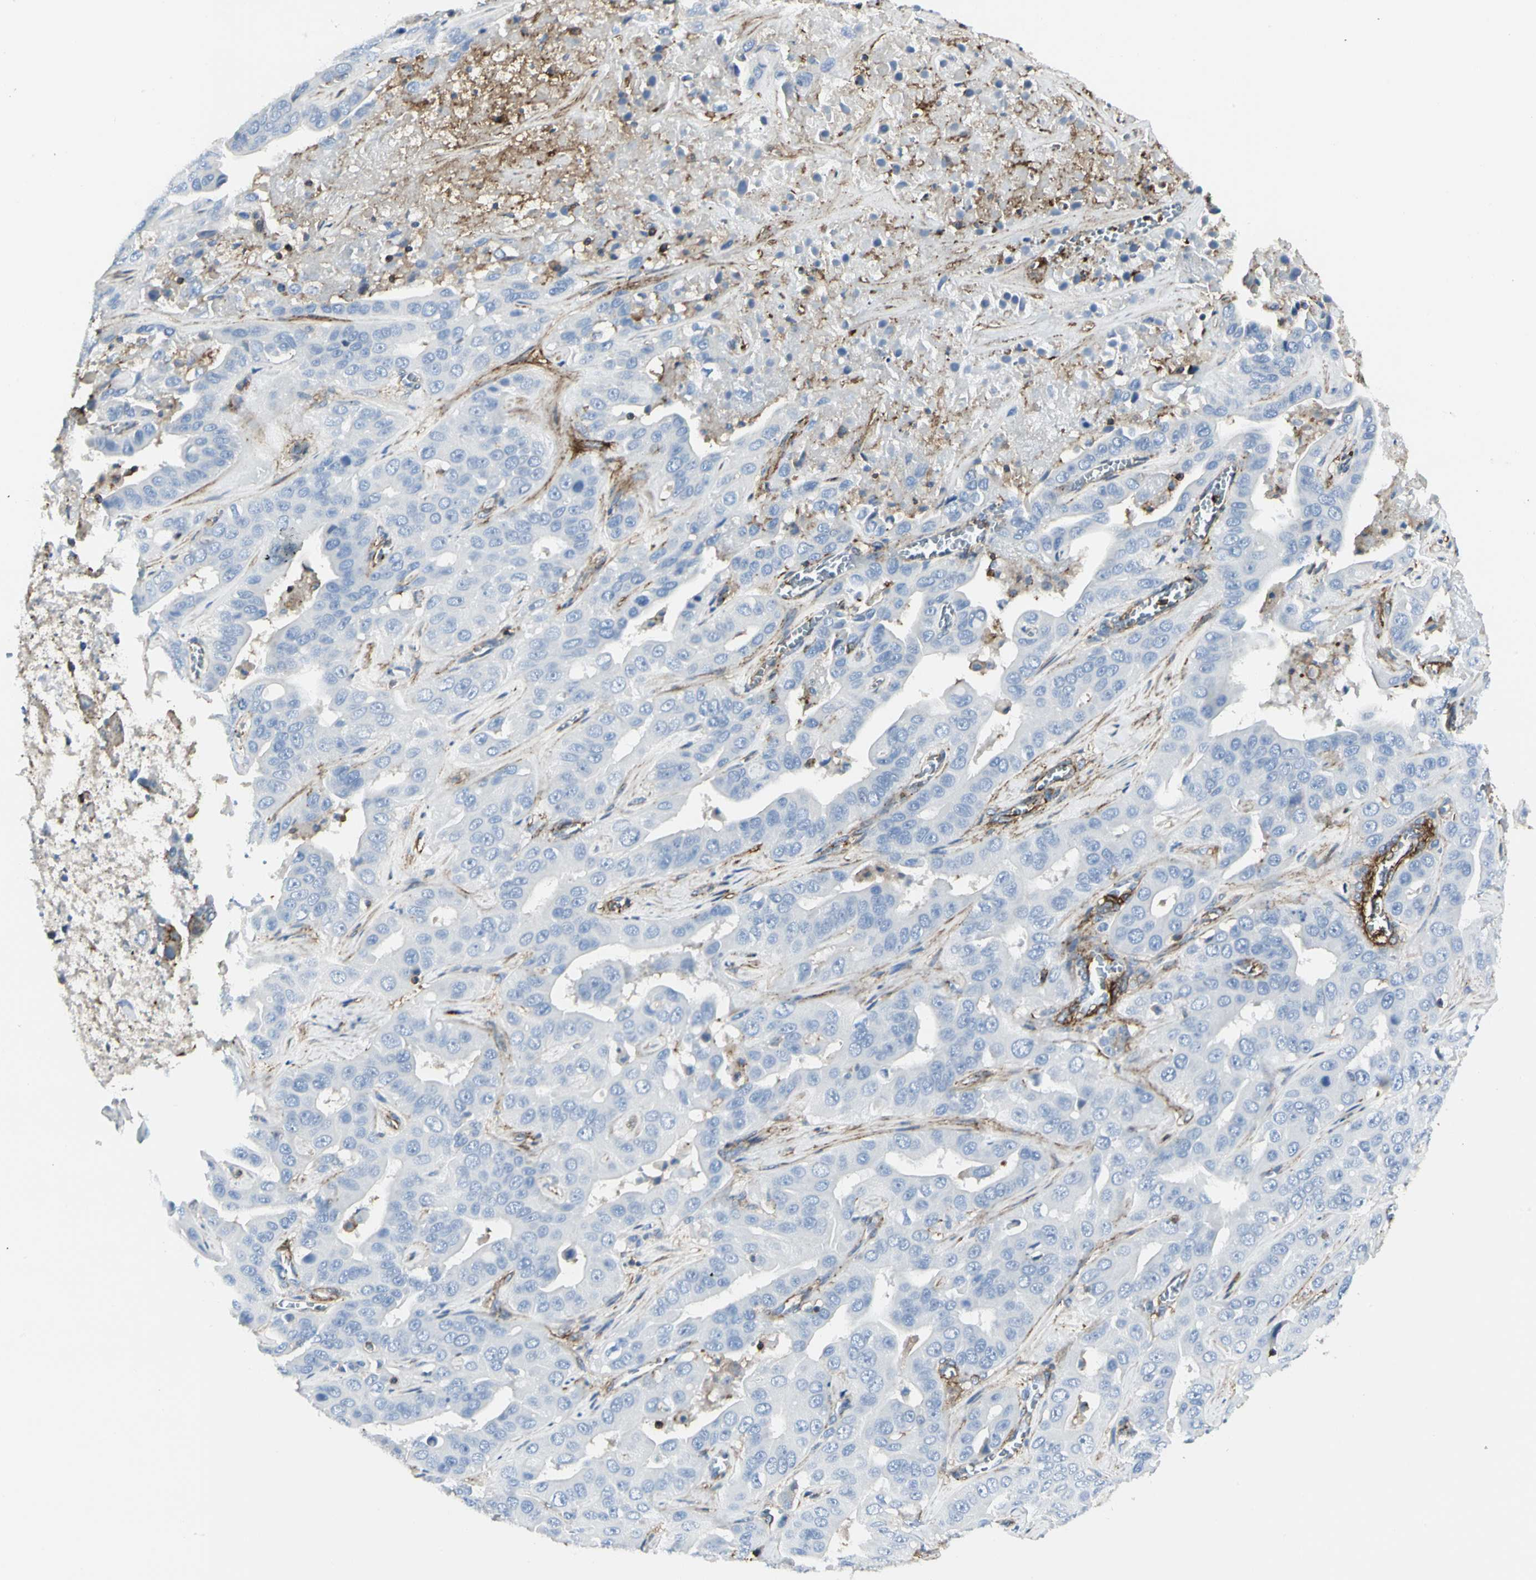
{"staining": {"intensity": "negative", "quantity": "none", "location": "none"}, "tissue": "liver cancer", "cell_type": "Tumor cells", "image_type": "cancer", "snomed": [{"axis": "morphology", "description": "Cholangiocarcinoma"}, {"axis": "topography", "description": "Liver"}], "caption": "The micrograph shows no significant expression in tumor cells of liver cancer (cholangiocarcinoma).", "gene": "CLEC2B", "patient": {"sex": "female", "age": 52}}